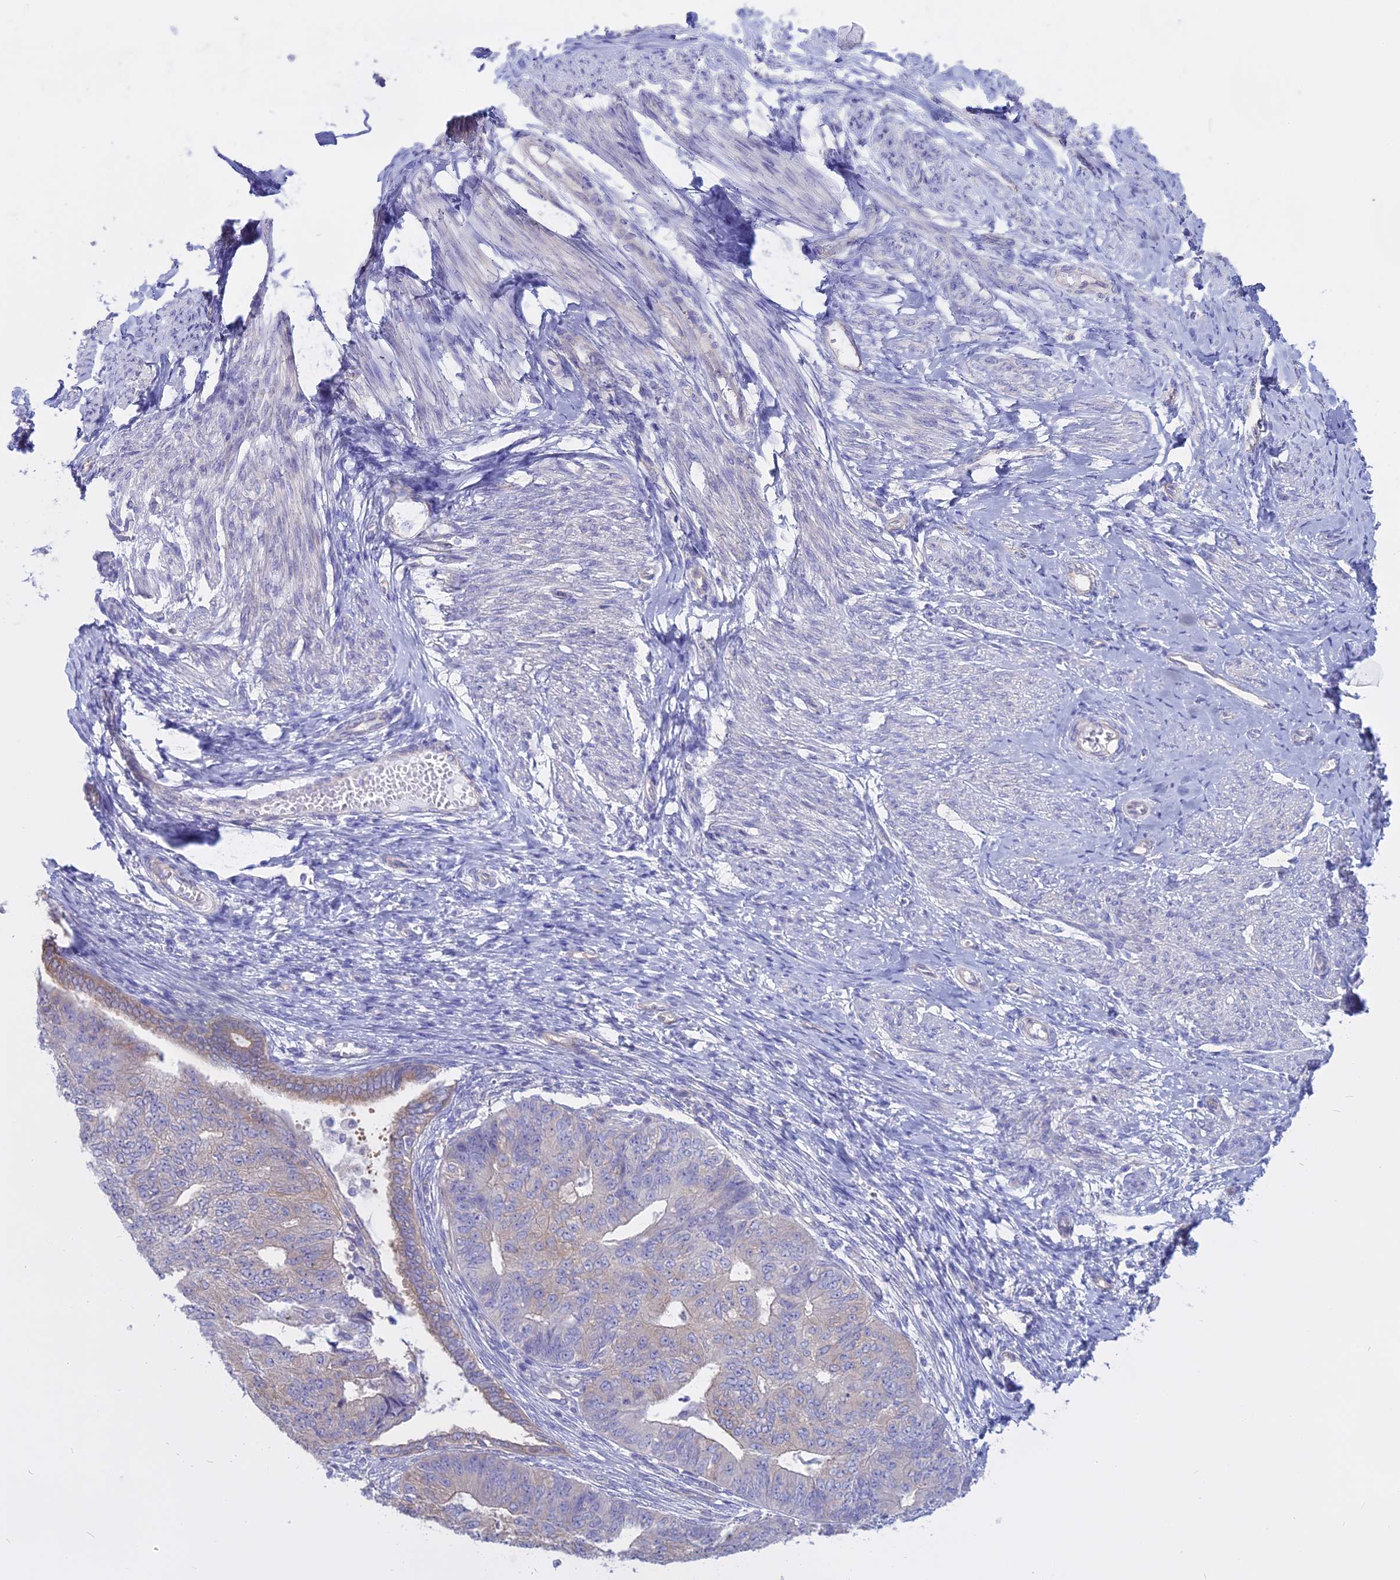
{"staining": {"intensity": "weak", "quantity": "<25%", "location": "cytoplasmic/membranous"}, "tissue": "endometrial cancer", "cell_type": "Tumor cells", "image_type": "cancer", "snomed": [{"axis": "morphology", "description": "Adenocarcinoma, NOS"}, {"axis": "topography", "description": "Endometrium"}], "caption": "There is no significant staining in tumor cells of endometrial adenocarcinoma.", "gene": "AHCYL1", "patient": {"sex": "female", "age": 32}}